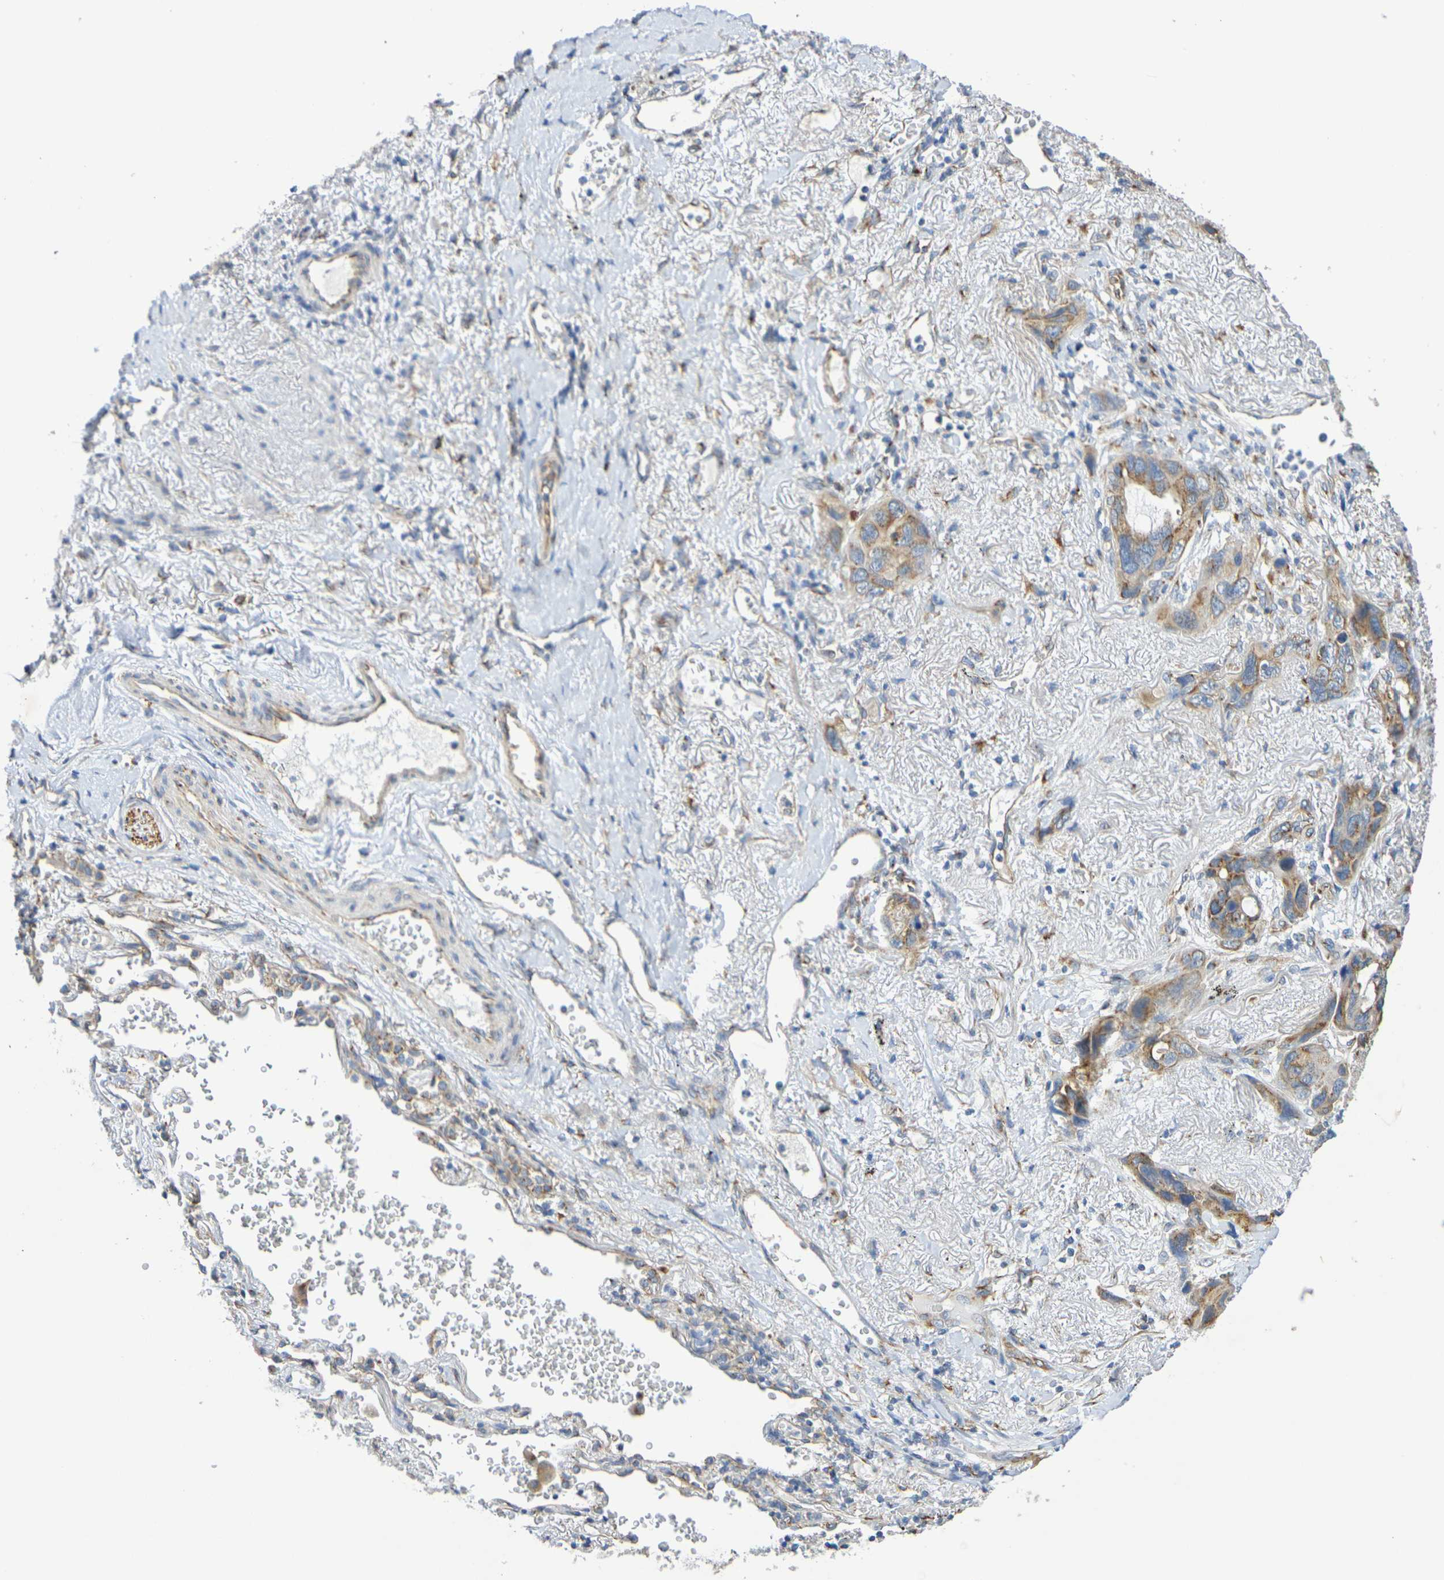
{"staining": {"intensity": "weak", "quantity": "25%-75%", "location": "cytoplasmic/membranous"}, "tissue": "lung cancer", "cell_type": "Tumor cells", "image_type": "cancer", "snomed": [{"axis": "morphology", "description": "Squamous cell carcinoma, NOS"}, {"axis": "topography", "description": "Lung"}], "caption": "IHC (DAB (3,3'-diaminobenzidine)) staining of lung cancer (squamous cell carcinoma) demonstrates weak cytoplasmic/membranous protein positivity in approximately 25%-75% of tumor cells. (IHC, brightfield microscopy, high magnification).", "gene": "DCP2", "patient": {"sex": "female", "age": 73}}